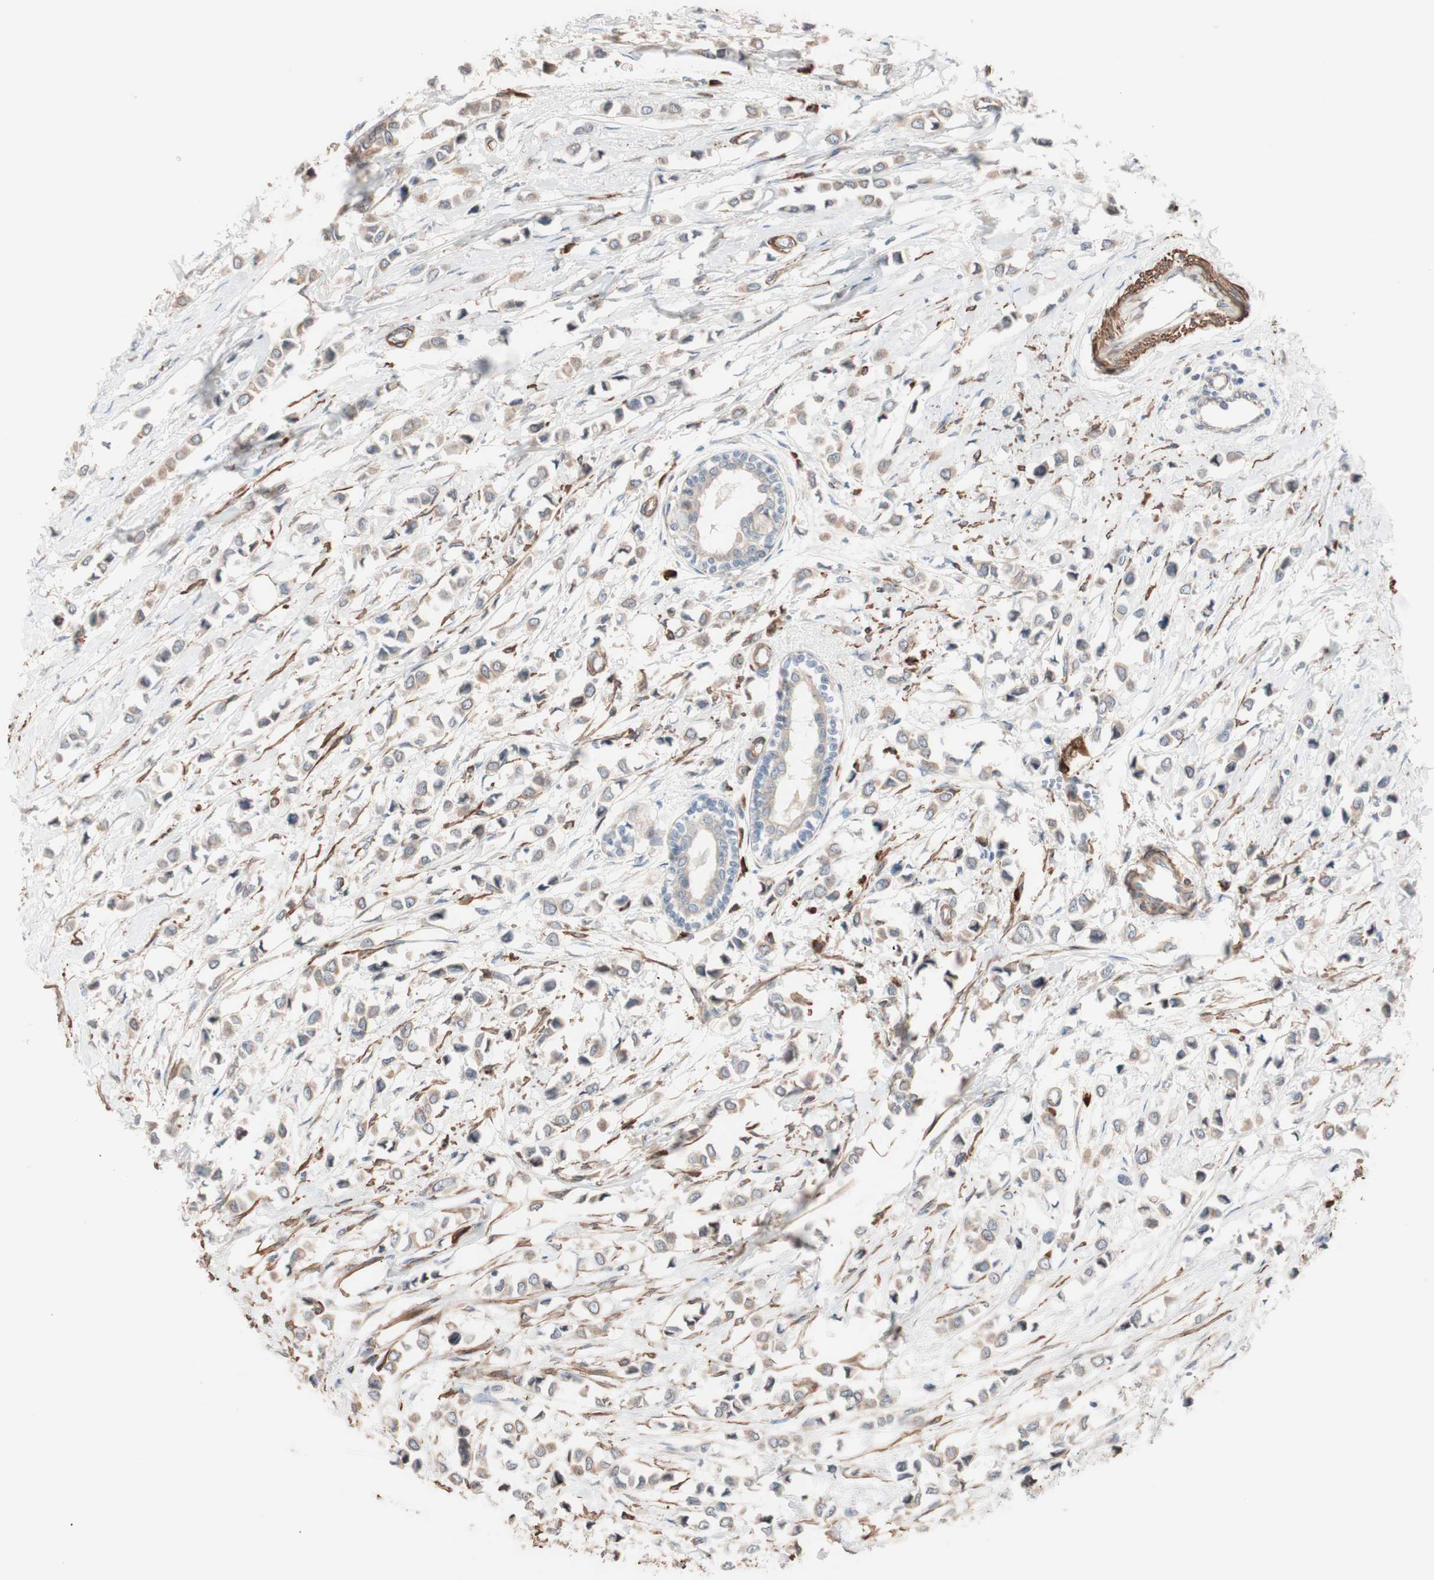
{"staining": {"intensity": "weak", "quantity": ">75%", "location": "cytoplasmic/membranous"}, "tissue": "breast cancer", "cell_type": "Tumor cells", "image_type": "cancer", "snomed": [{"axis": "morphology", "description": "Lobular carcinoma"}, {"axis": "topography", "description": "Breast"}], "caption": "Immunohistochemistry (IHC) (DAB (3,3'-diaminobenzidine)) staining of breast lobular carcinoma displays weak cytoplasmic/membranous protein positivity in approximately >75% of tumor cells.", "gene": "ALG5", "patient": {"sex": "female", "age": 51}}